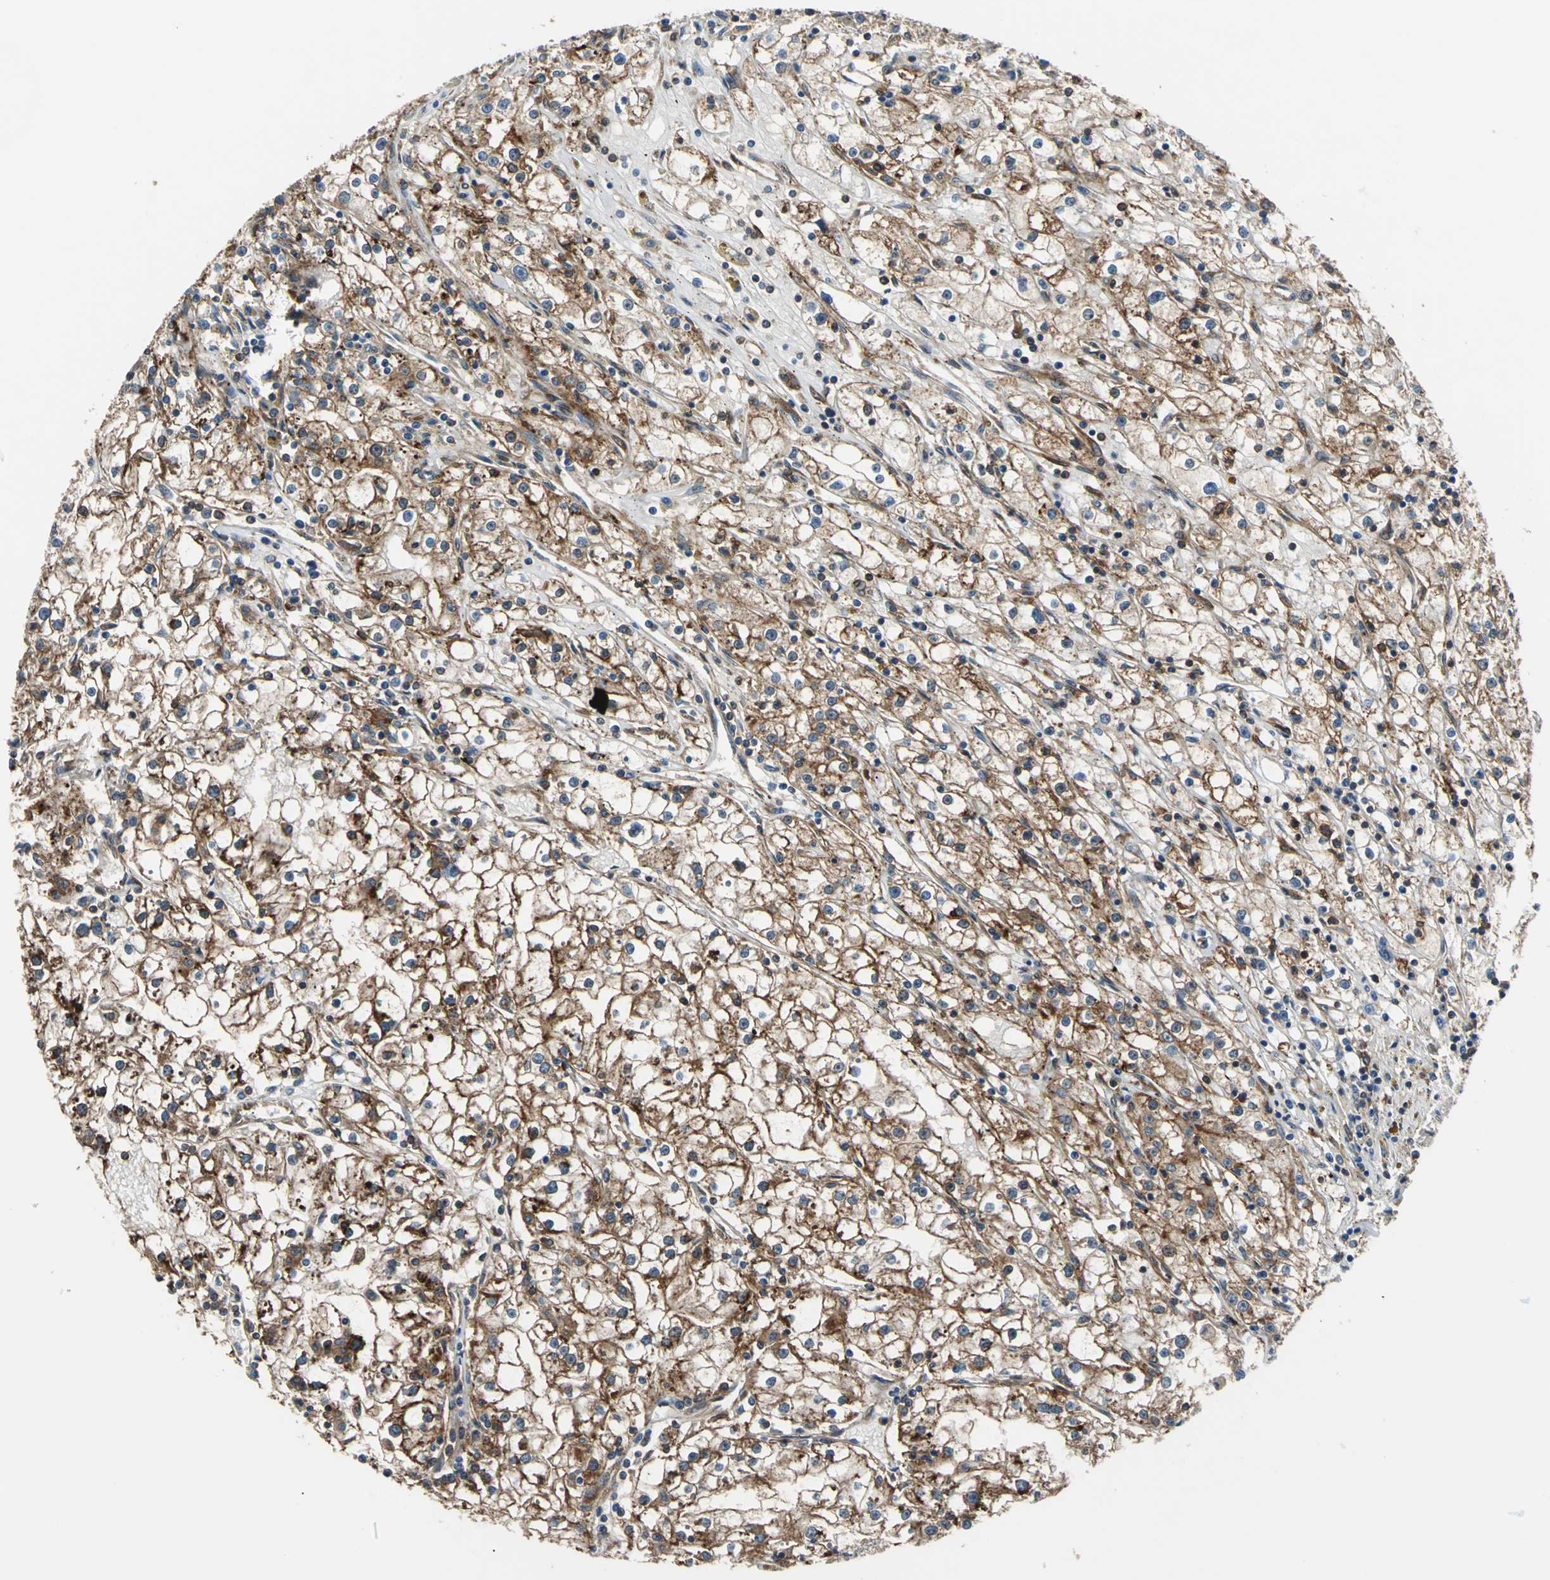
{"staining": {"intensity": "strong", "quantity": ">75%", "location": "cytoplasmic/membranous"}, "tissue": "renal cancer", "cell_type": "Tumor cells", "image_type": "cancer", "snomed": [{"axis": "morphology", "description": "Adenocarcinoma, NOS"}, {"axis": "topography", "description": "Kidney"}], "caption": "Immunohistochemistry micrograph of neoplastic tissue: renal cancer stained using IHC reveals high levels of strong protein expression localized specifically in the cytoplasmic/membranous of tumor cells, appearing as a cytoplasmic/membranous brown color.", "gene": "PARVA", "patient": {"sex": "male", "age": 56}}